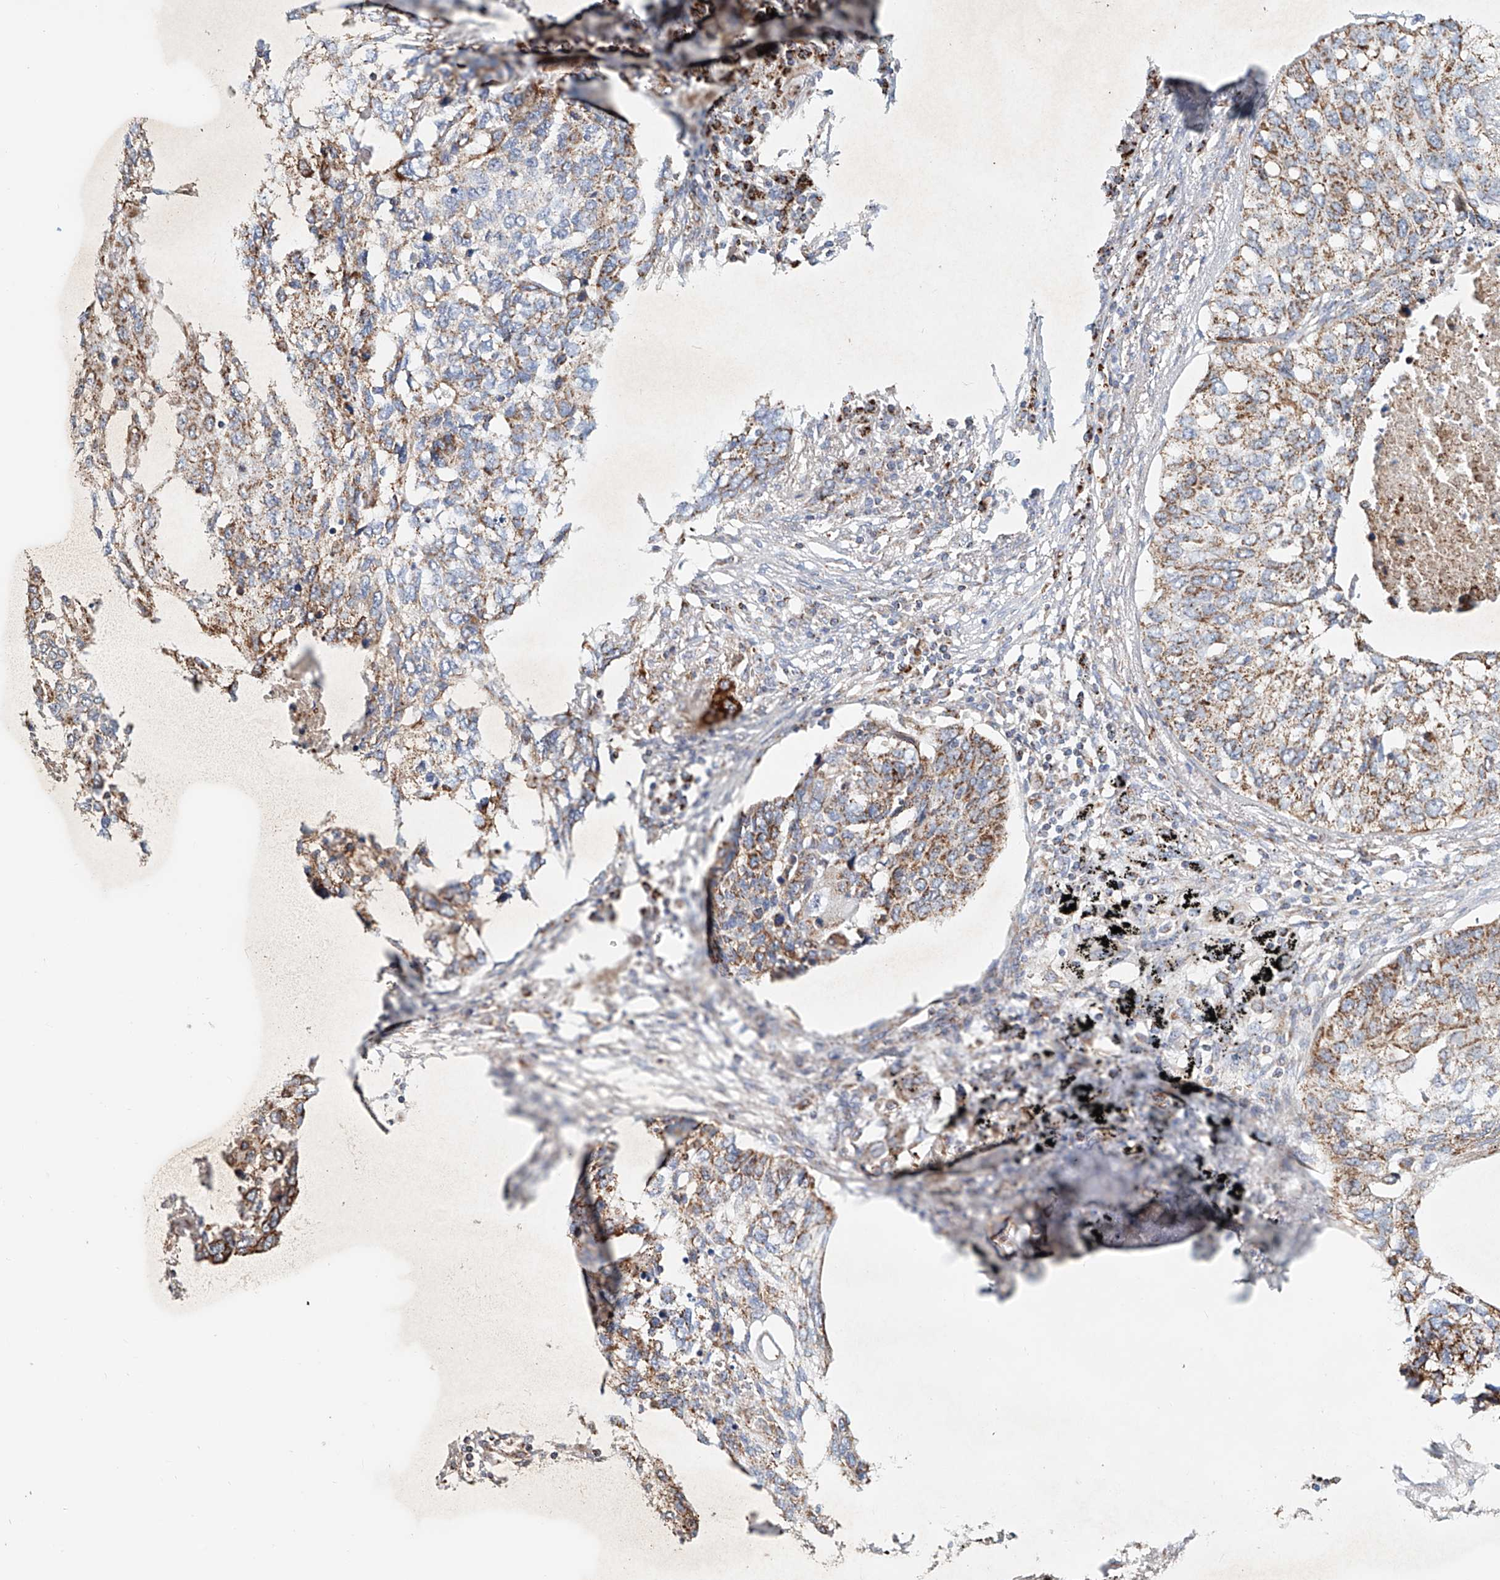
{"staining": {"intensity": "moderate", "quantity": ">75%", "location": "cytoplasmic/membranous"}, "tissue": "lung cancer", "cell_type": "Tumor cells", "image_type": "cancer", "snomed": [{"axis": "morphology", "description": "Squamous cell carcinoma, NOS"}, {"axis": "topography", "description": "Lung"}], "caption": "Protein expression analysis of human lung cancer (squamous cell carcinoma) reveals moderate cytoplasmic/membranous positivity in approximately >75% of tumor cells.", "gene": "CARD10", "patient": {"sex": "female", "age": 63}}